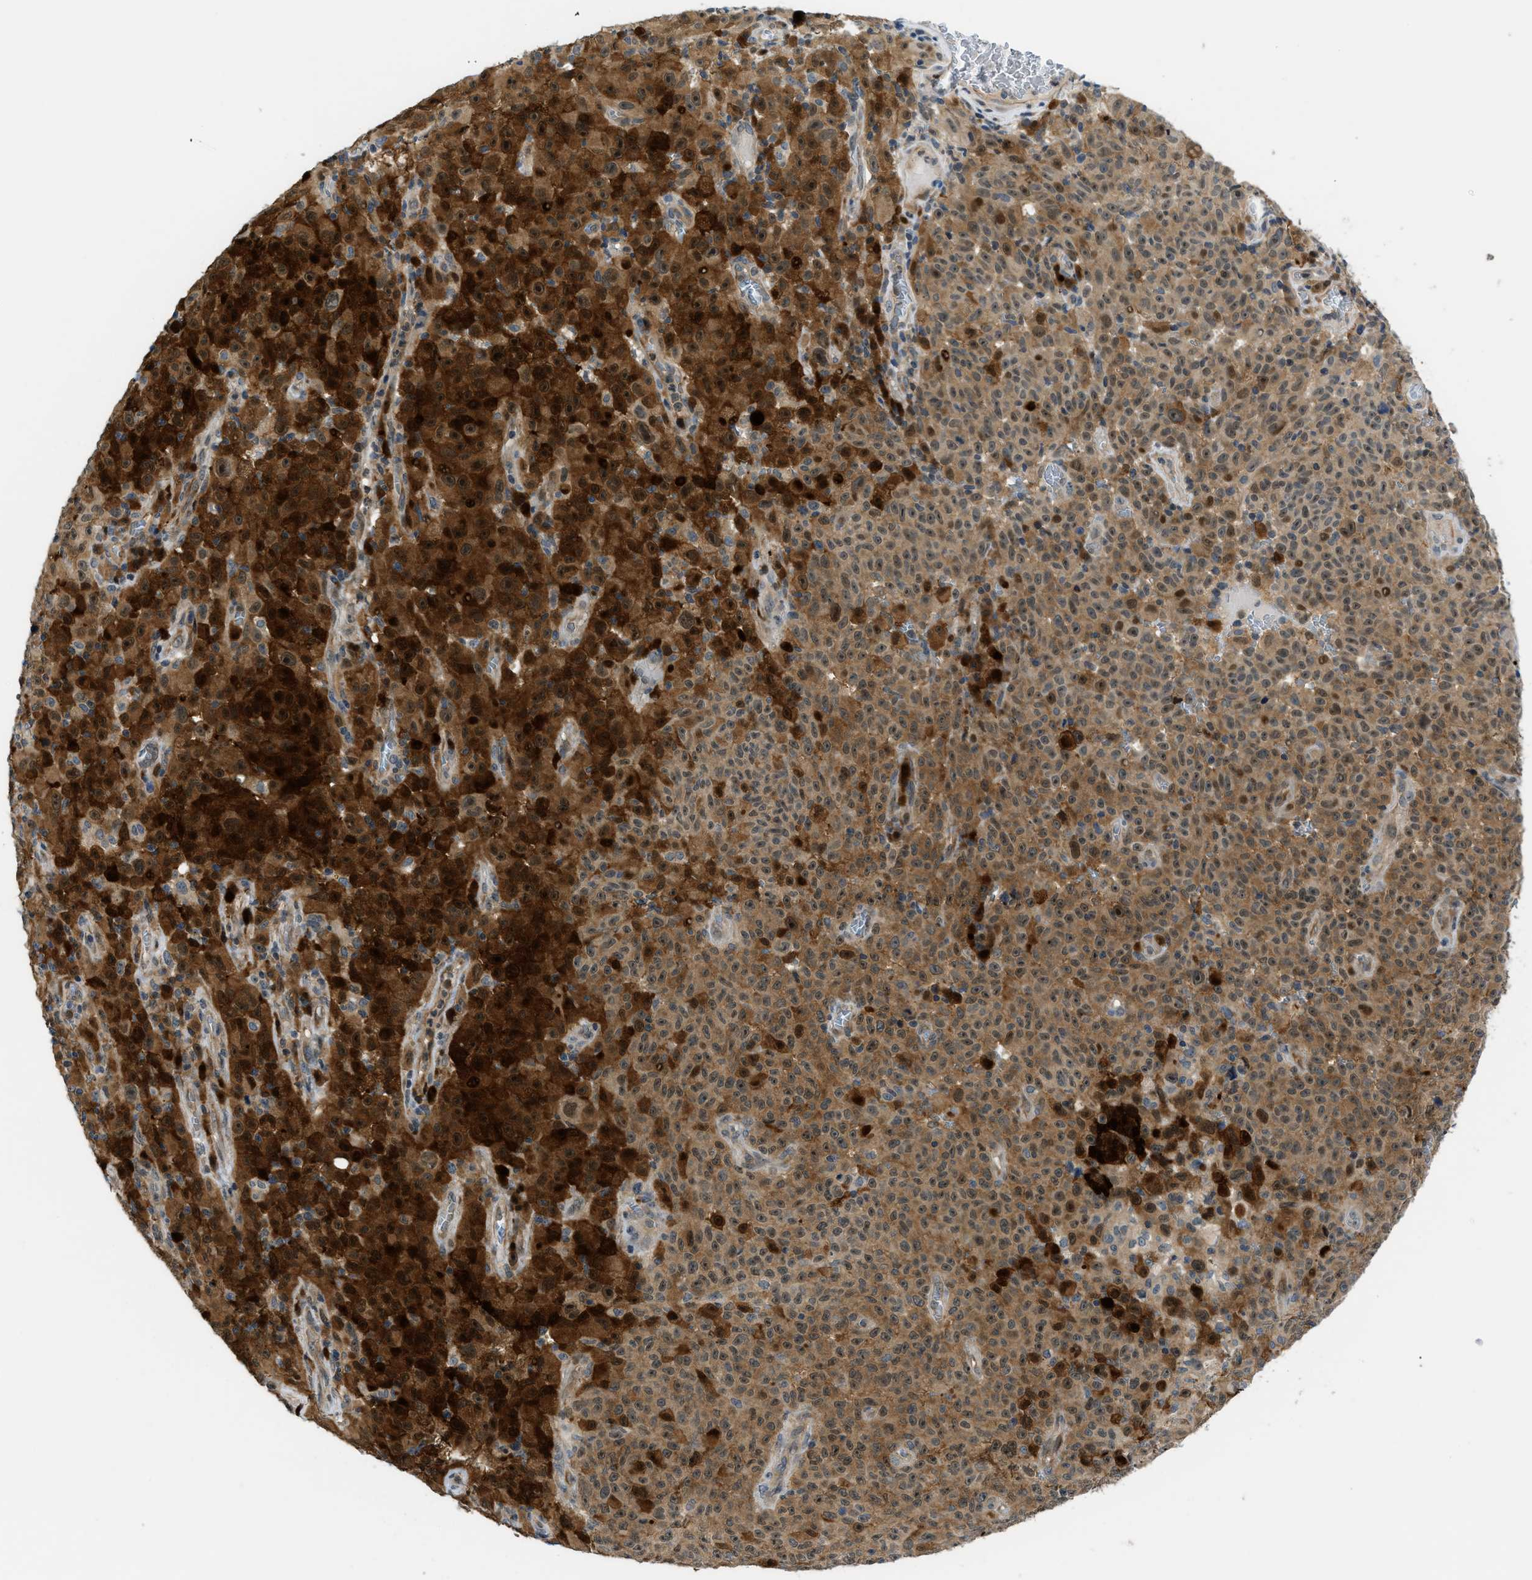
{"staining": {"intensity": "moderate", "quantity": ">75%", "location": "cytoplasmic/membranous,nuclear"}, "tissue": "melanoma", "cell_type": "Tumor cells", "image_type": "cancer", "snomed": [{"axis": "morphology", "description": "Malignant melanoma, NOS"}, {"axis": "topography", "description": "Skin"}], "caption": "This is an image of IHC staining of malignant melanoma, which shows moderate positivity in the cytoplasmic/membranous and nuclear of tumor cells.", "gene": "TRAK2", "patient": {"sex": "female", "age": 82}}